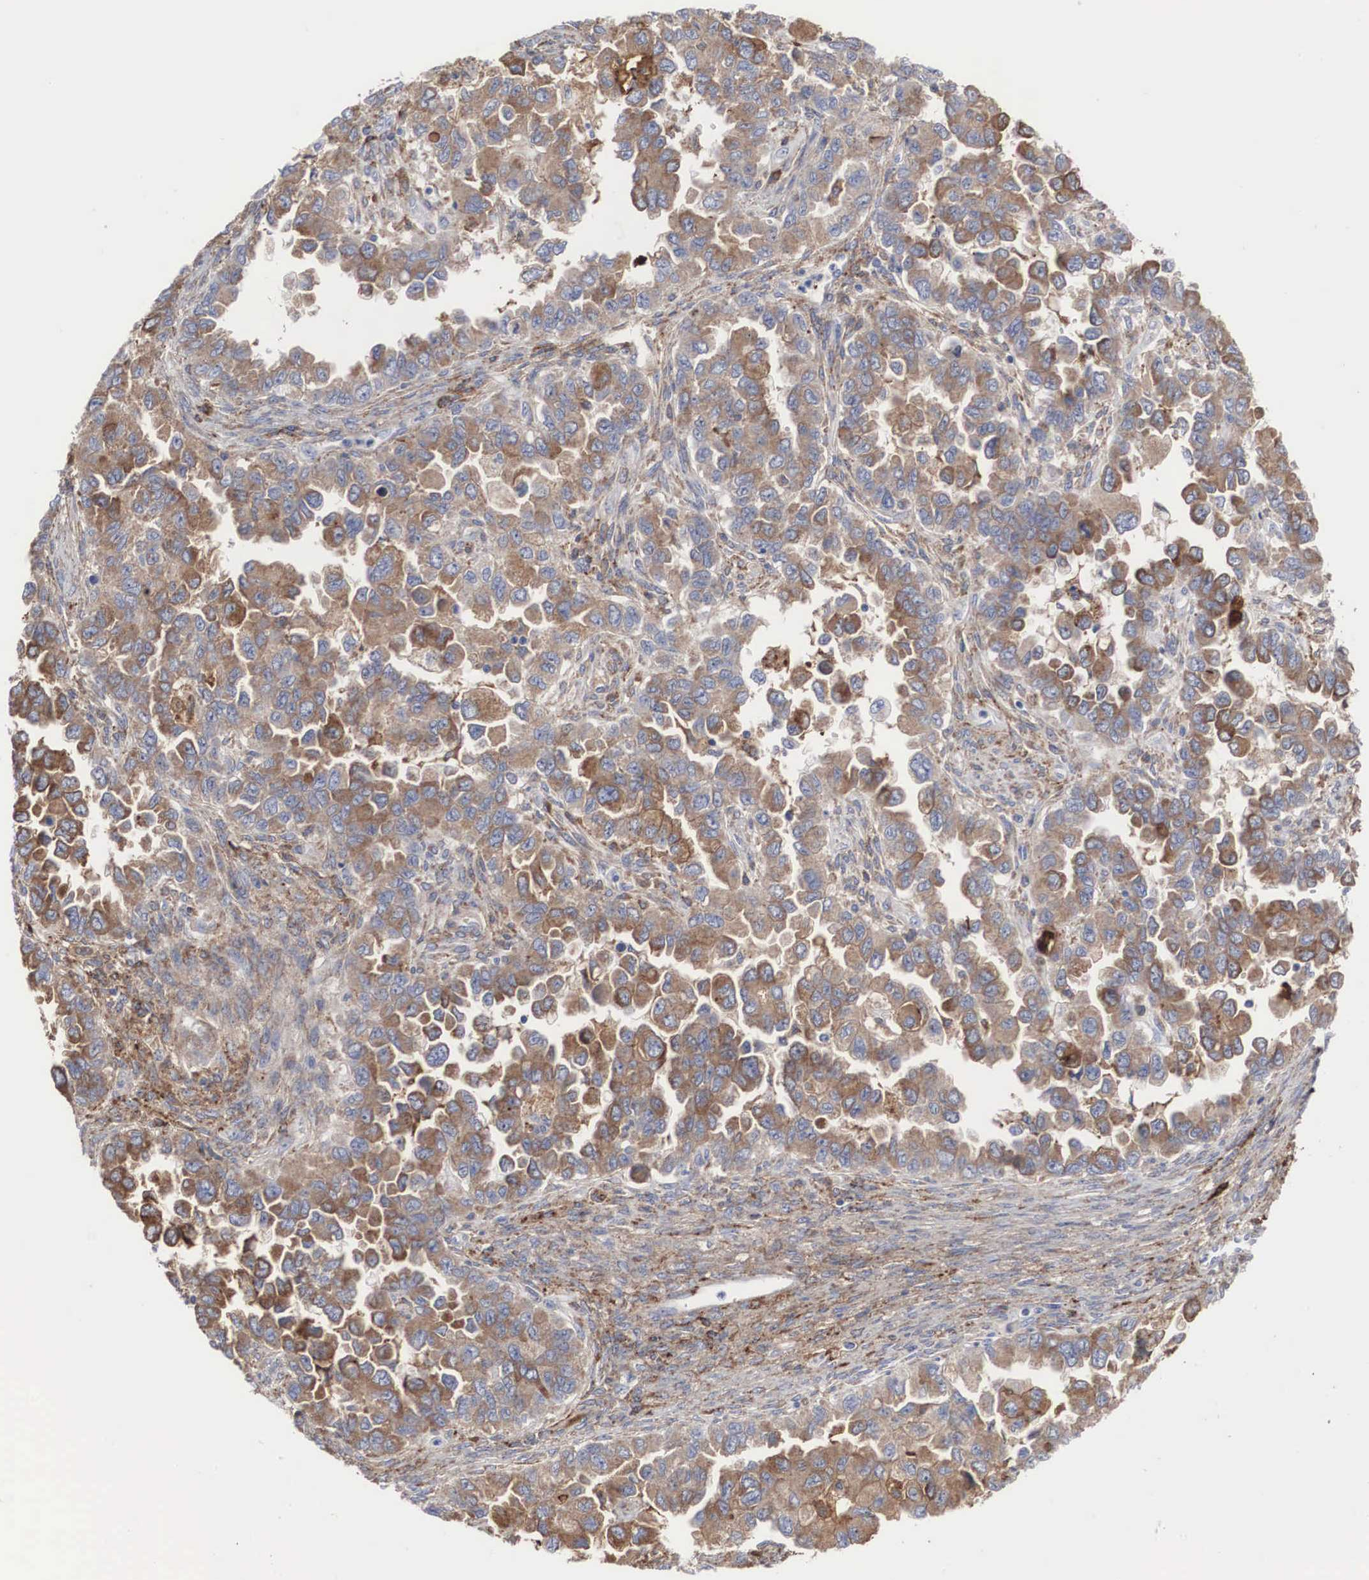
{"staining": {"intensity": "moderate", "quantity": ">75%", "location": "cytoplasmic/membranous"}, "tissue": "ovarian cancer", "cell_type": "Tumor cells", "image_type": "cancer", "snomed": [{"axis": "morphology", "description": "Cystadenocarcinoma, serous, NOS"}, {"axis": "topography", "description": "Ovary"}], "caption": "Tumor cells demonstrate medium levels of moderate cytoplasmic/membranous expression in approximately >75% of cells in human ovarian cancer (serous cystadenocarcinoma).", "gene": "LGALS3BP", "patient": {"sex": "female", "age": 84}}